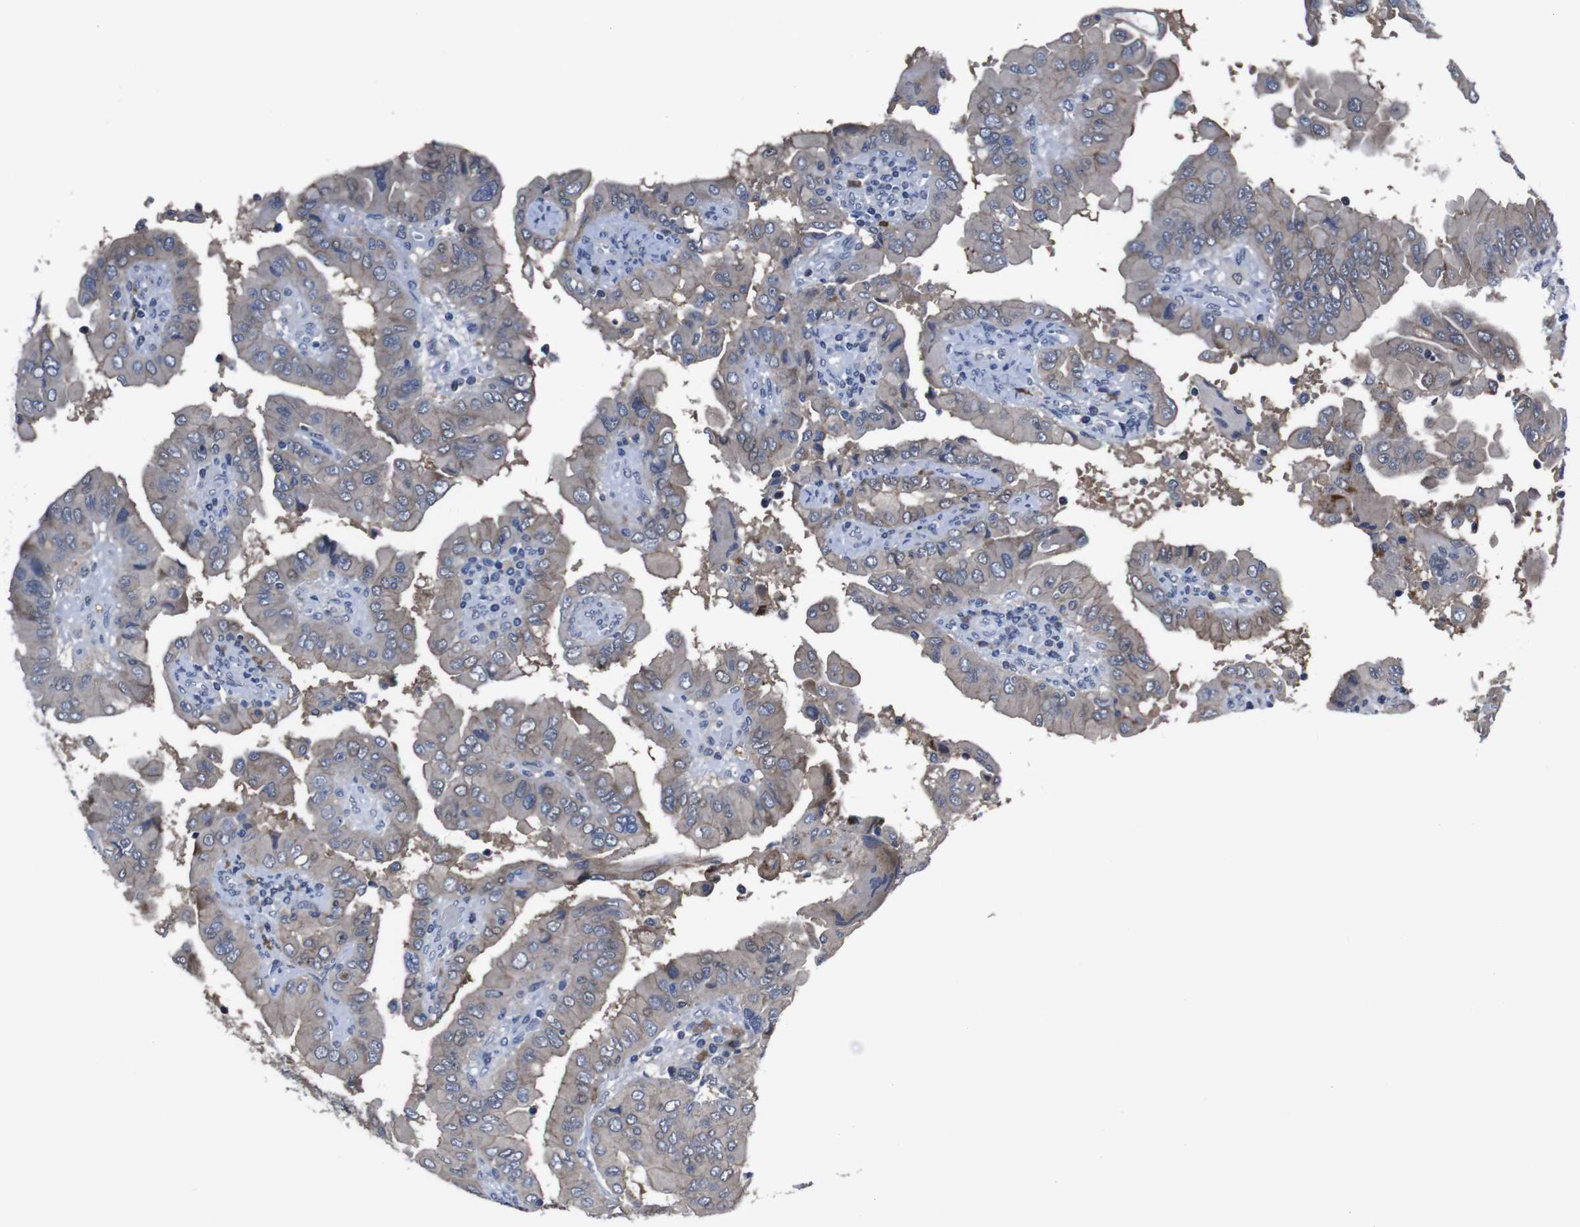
{"staining": {"intensity": "negative", "quantity": "none", "location": "none"}, "tissue": "thyroid cancer", "cell_type": "Tumor cells", "image_type": "cancer", "snomed": [{"axis": "morphology", "description": "Papillary adenocarcinoma, NOS"}, {"axis": "topography", "description": "Thyroid gland"}], "caption": "An immunohistochemistry (IHC) histopathology image of papillary adenocarcinoma (thyroid) is shown. There is no staining in tumor cells of papillary adenocarcinoma (thyroid).", "gene": "SEMA4B", "patient": {"sex": "male", "age": 33}}